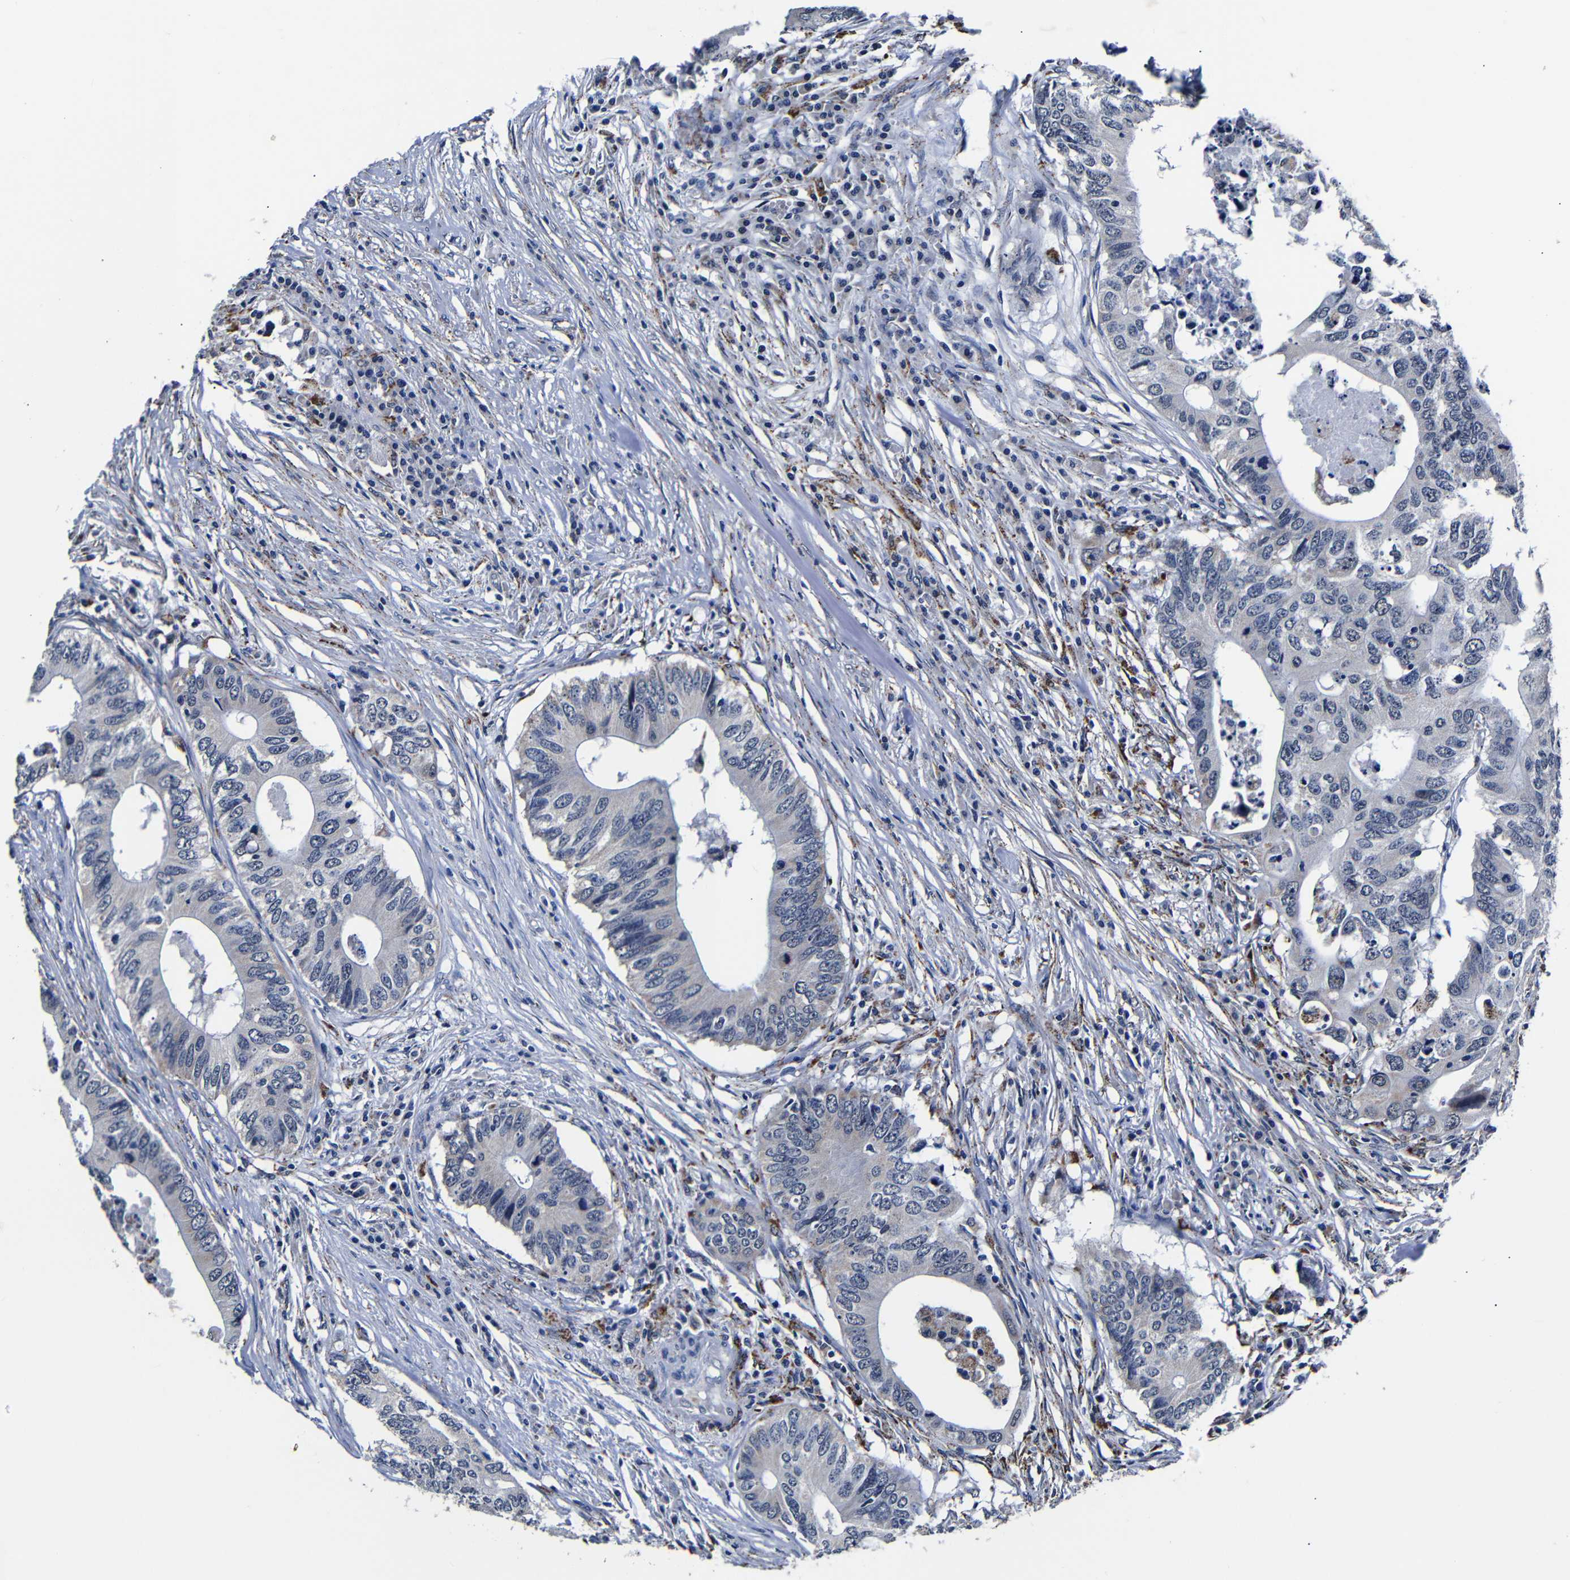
{"staining": {"intensity": "negative", "quantity": "none", "location": "none"}, "tissue": "colorectal cancer", "cell_type": "Tumor cells", "image_type": "cancer", "snomed": [{"axis": "morphology", "description": "Adenocarcinoma, NOS"}, {"axis": "topography", "description": "Colon"}], "caption": "Immunohistochemistry (IHC) of colorectal cancer exhibits no staining in tumor cells. The staining was performed using DAB (3,3'-diaminobenzidine) to visualize the protein expression in brown, while the nuclei were stained in blue with hematoxylin (Magnification: 20x).", "gene": "DEPP1", "patient": {"sex": "male", "age": 71}}